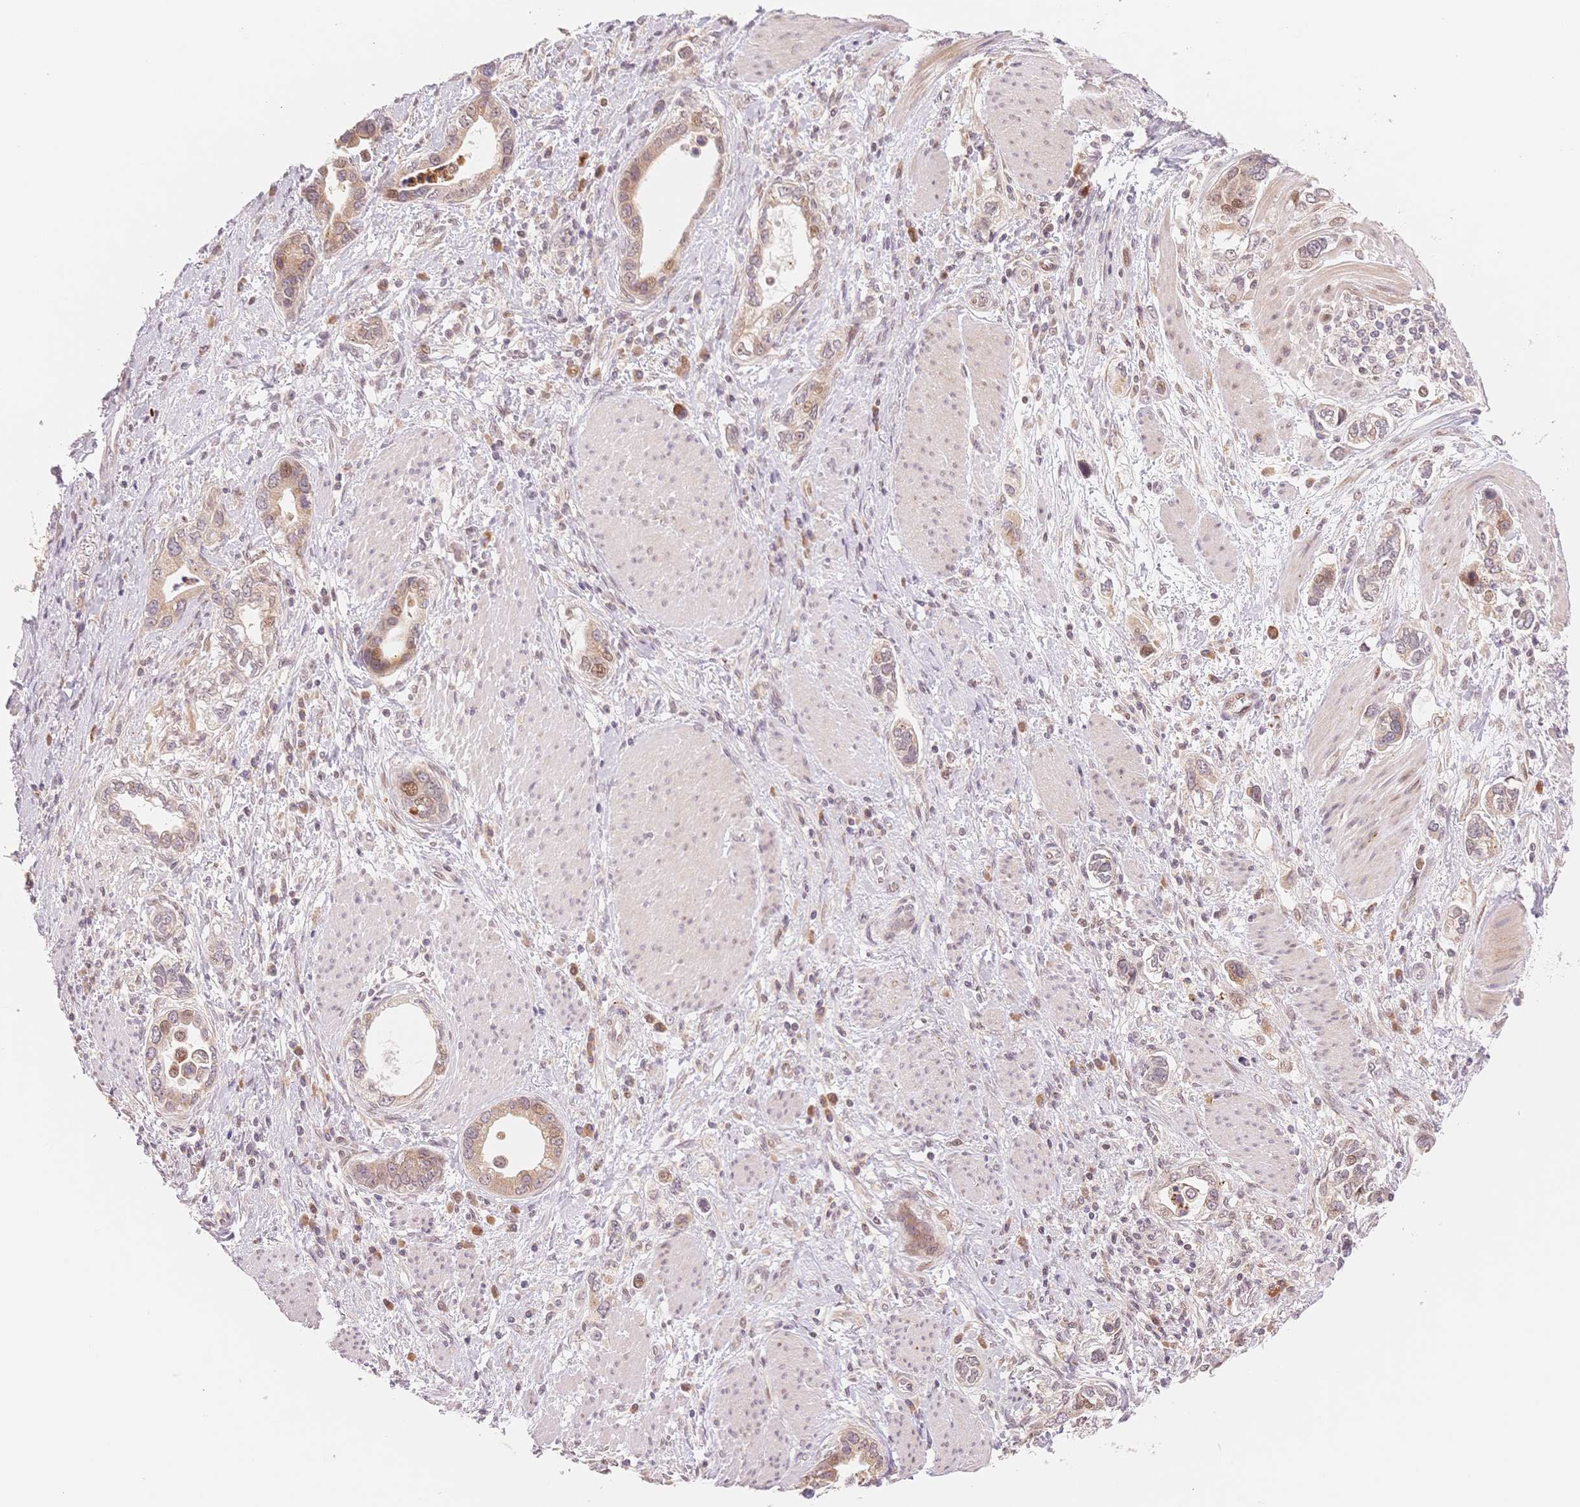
{"staining": {"intensity": "weak", "quantity": ">75%", "location": "cytoplasmic/membranous"}, "tissue": "stomach cancer", "cell_type": "Tumor cells", "image_type": "cancer", "snomed": [{"axis": "morphology", "description": "Adenocarcinoma, NOS"}, {"axis": "topography", "description": "Stomach, lower"}], "caption": "Protein expression by IHC exhibits weak cytoplasmic/membranous positivity in about >75% of tumor cells in stomach adenocarcinoma.", "gene": "STK39", "patient": {"sex": "female", "age": 93}}